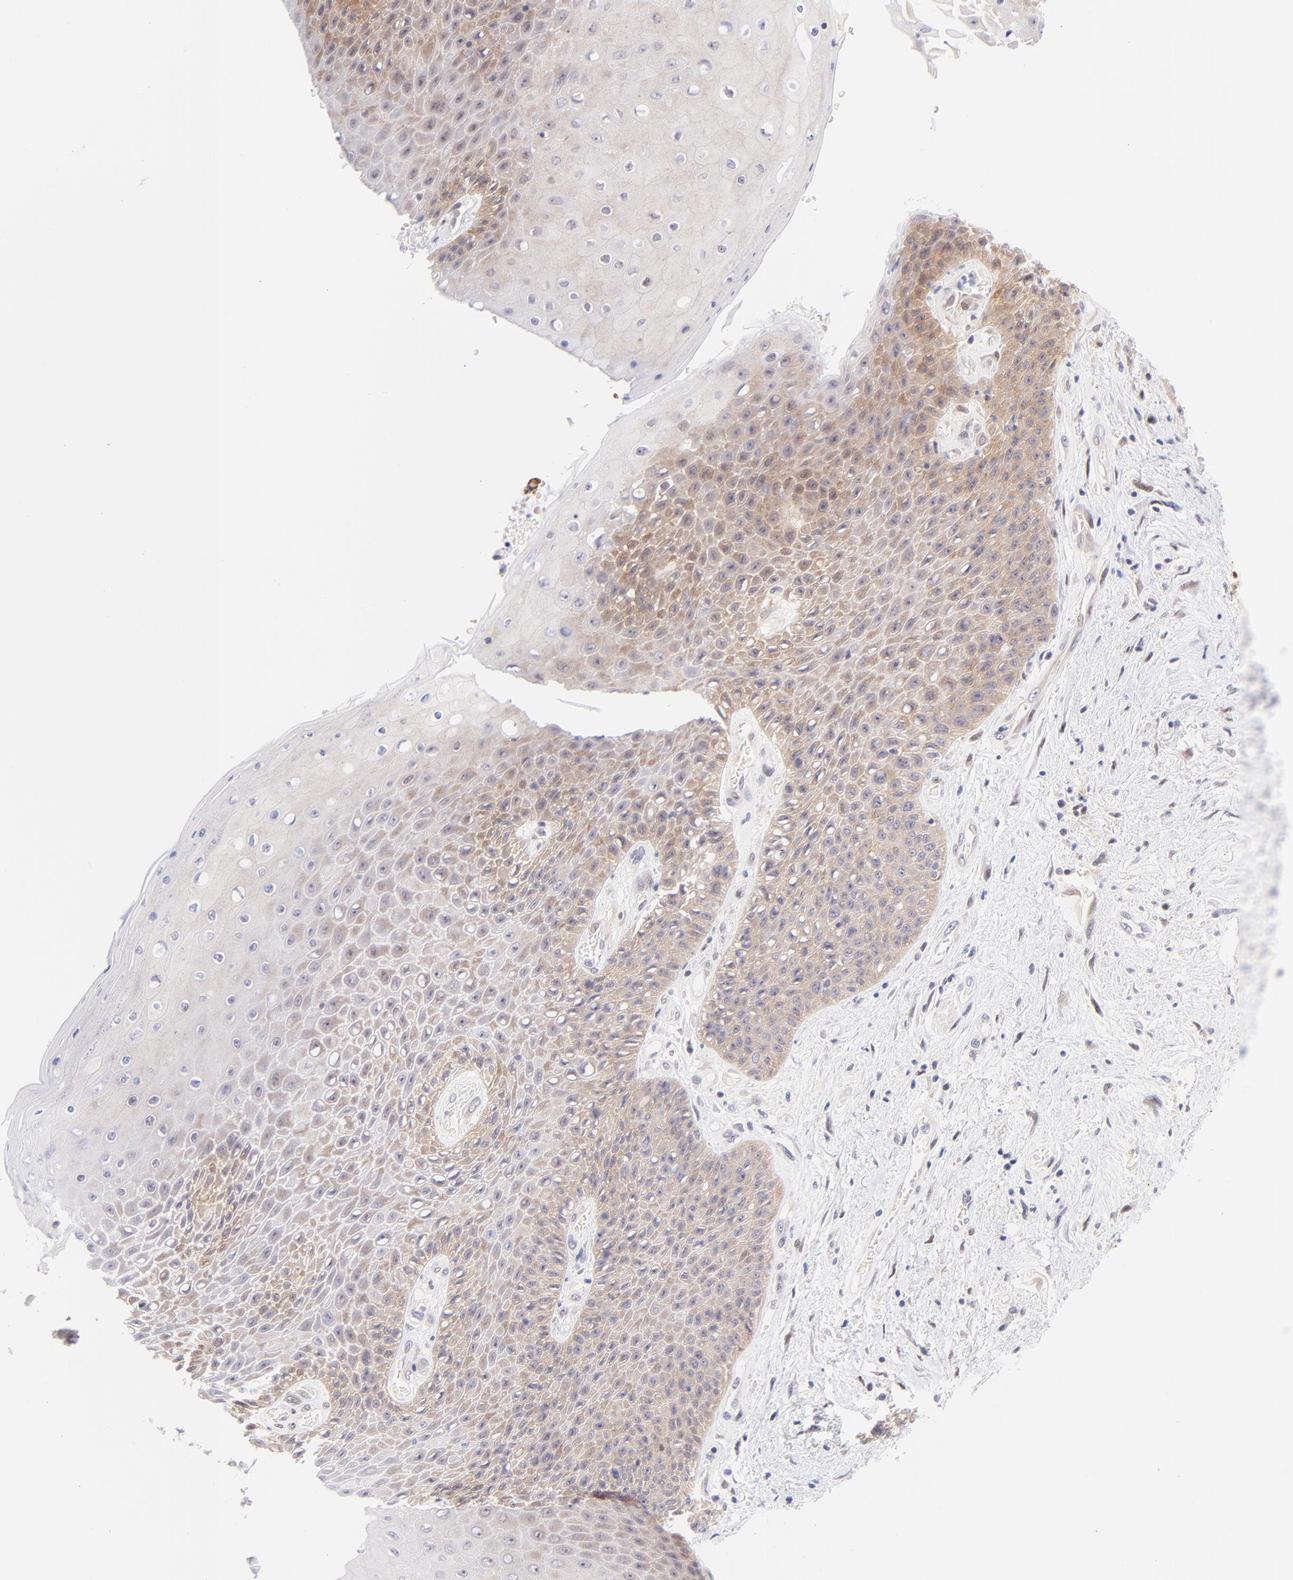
{"staining": {"intensity": "moderate", "quantity": "25%-75%", "location": "cytoplasmic/membranous"}, "tissue": "skin", "cell_type": "Epidermal cells", "image_type": "normal", "snomed": [{"axis": "morphology", "description": "Normal tissue, NOS"}, {"axis": "topography", "description": "Anal"}], "caption": "Brown immunohistochemical staining in normal skin reveals moderate cytoplasmic/membranous expression in approximately 25%-75% of epidermal cells.", "gene": "PBDC1", "patient": {"sex": "female", "age": 46}}